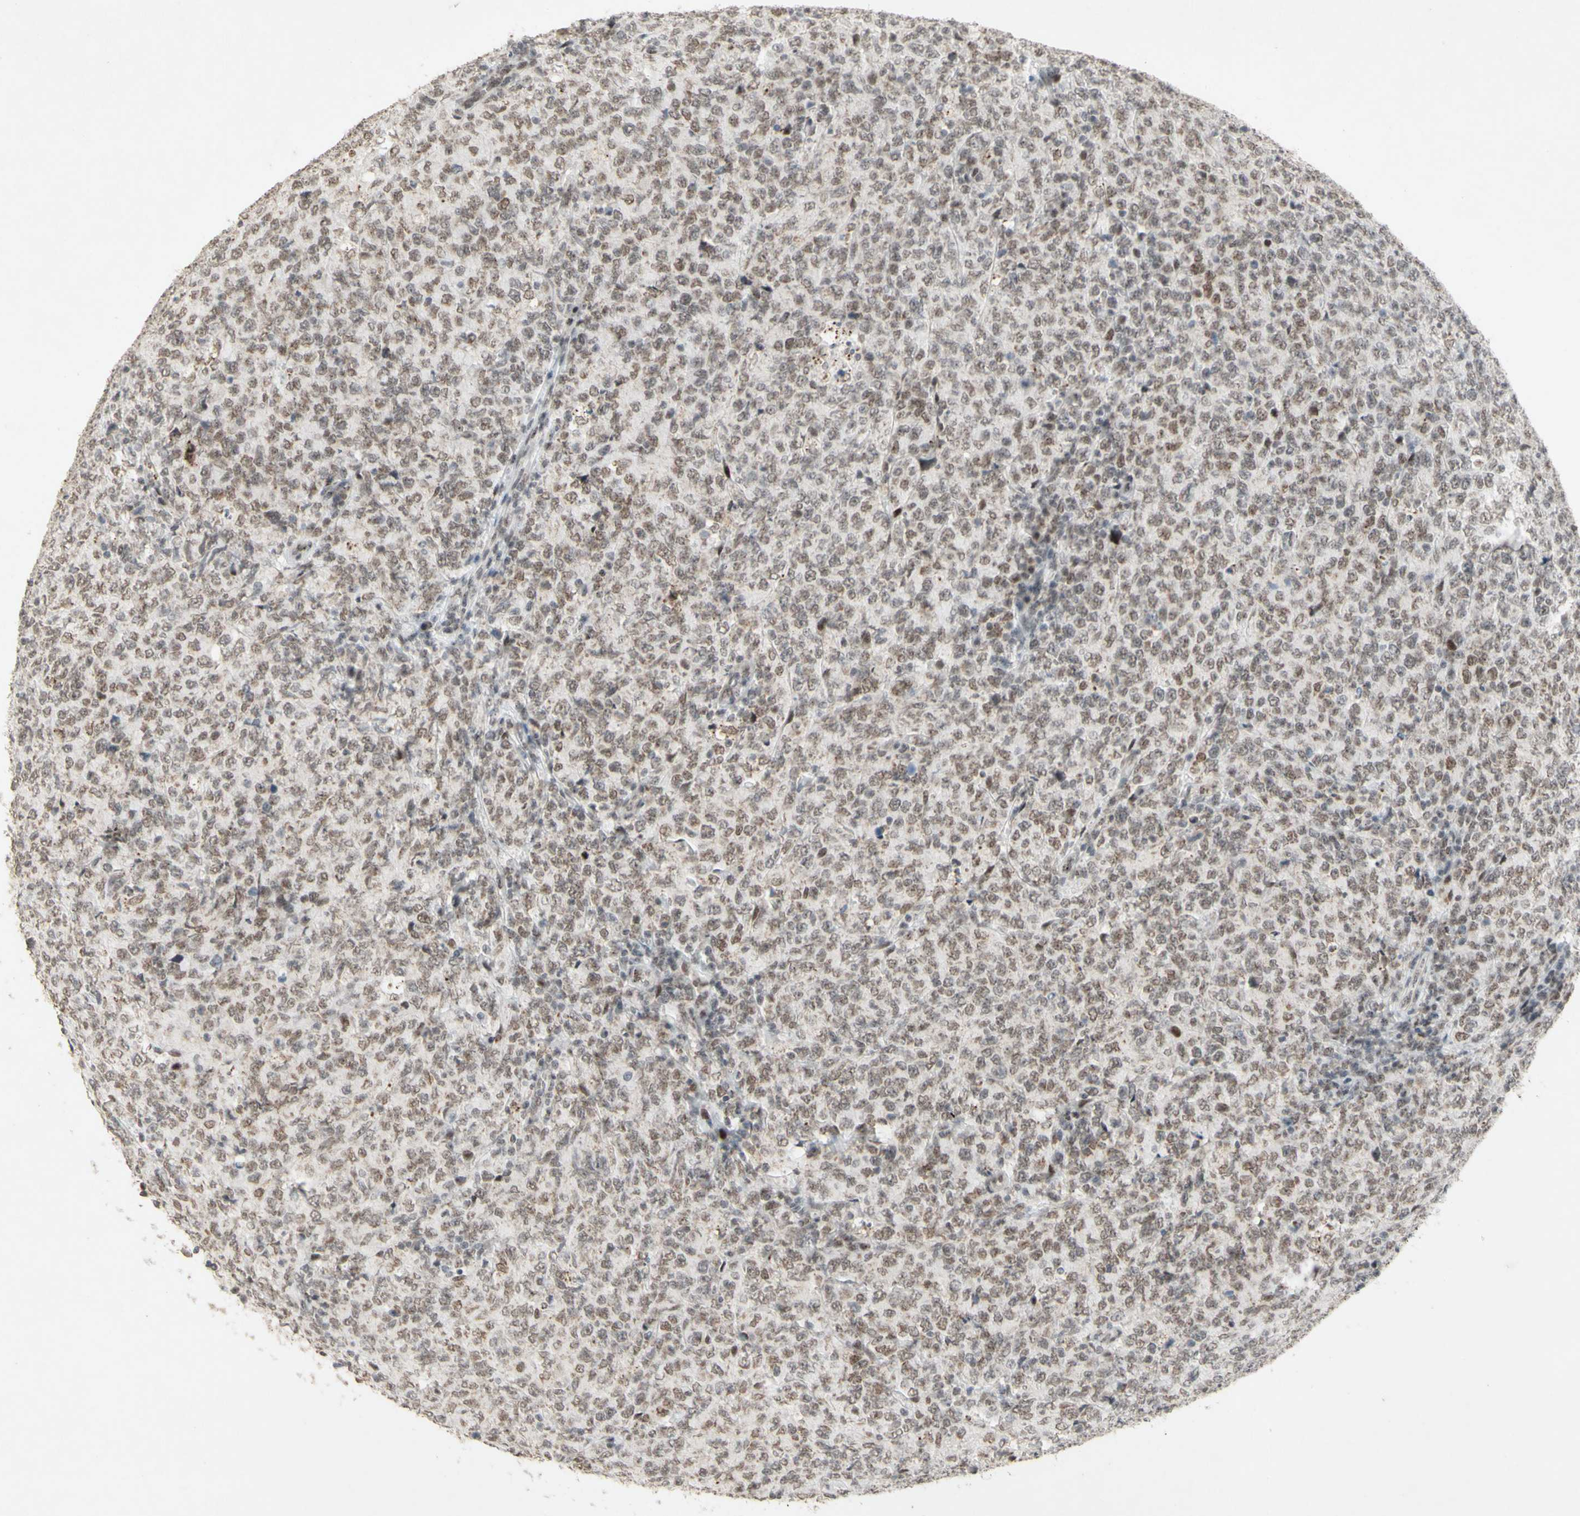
{"staining": {"intensity": "weak", "quantity": "25%-75%", "location": "nuclear"}, "tissue": "lymphoma", "cell_type": "Tumor cells", "image_type": "cancer", "snomed": [{"axis": "morphology", "description": "Malignant lymphoma, non-Hodgkin's type, High grade"}, {"axis": "topography", "description": "Tonsil"}], "caption": "Immunohistochemical staining of malignant lymphoma, non-Hodgkin's type (high-grade) shows weak nuclear protein positivity in about 25%-75% of tumor cells.", "gene": "CENPB", "patient": {"sex": "female", "age": 36}}